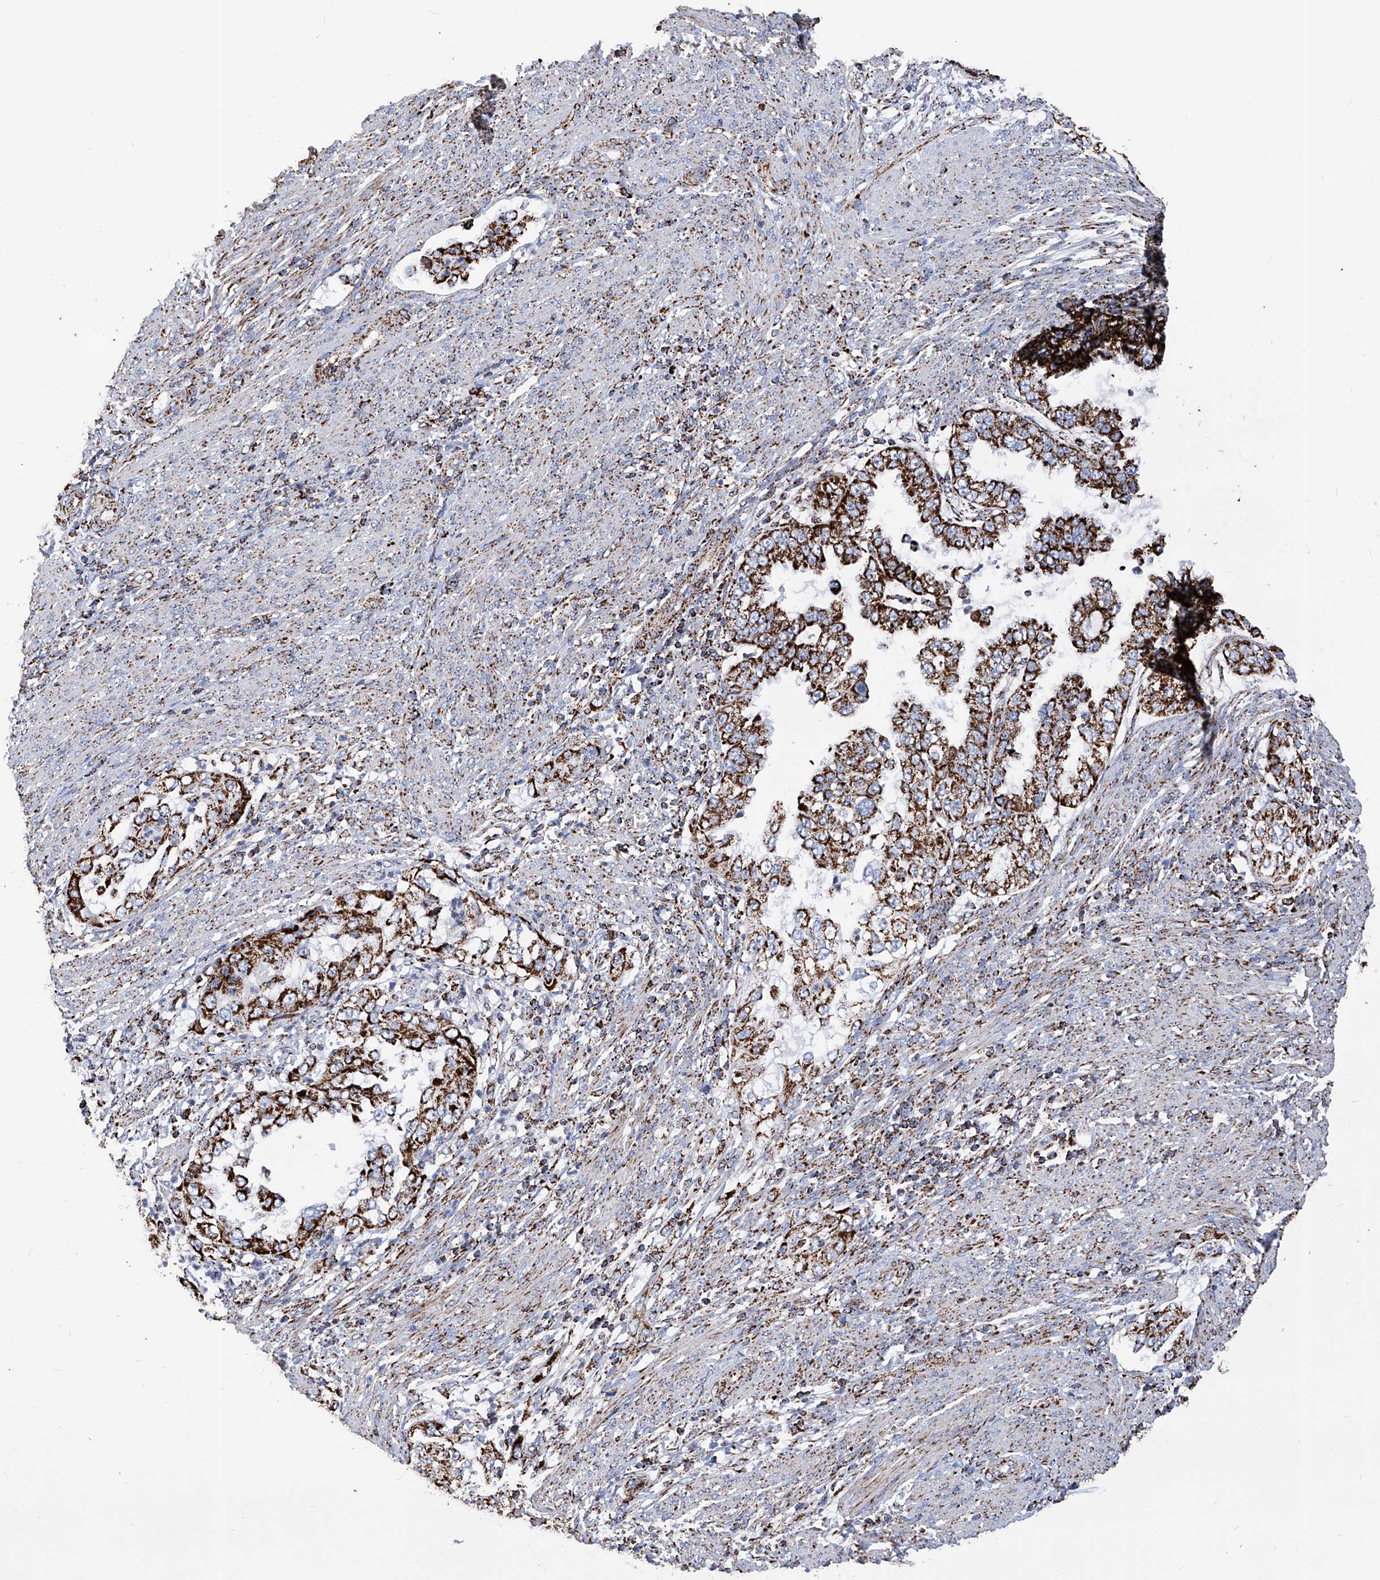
{"staining": {"intensity": "strong", "quantity": ">75%", "location": "cytoplasmic/membranous"}, "tissue": "endometrial cancer", "cell_type": "Tumor cells", "image_type": "cancer", "snomed": [{"axis": "morphology", "description": "Adenocarcinoma, NOS"}, {"axis": "topography", "description": "Endometrium"}], "caption": "Immunohistochemical staining of endometrial cancer shows high levels of strong cytoplasmic/membranous protein positivity in approximately >75% of tumor cells.", "gene": "ATP5PF", "patient": {"sex": "female", "age": 85}}